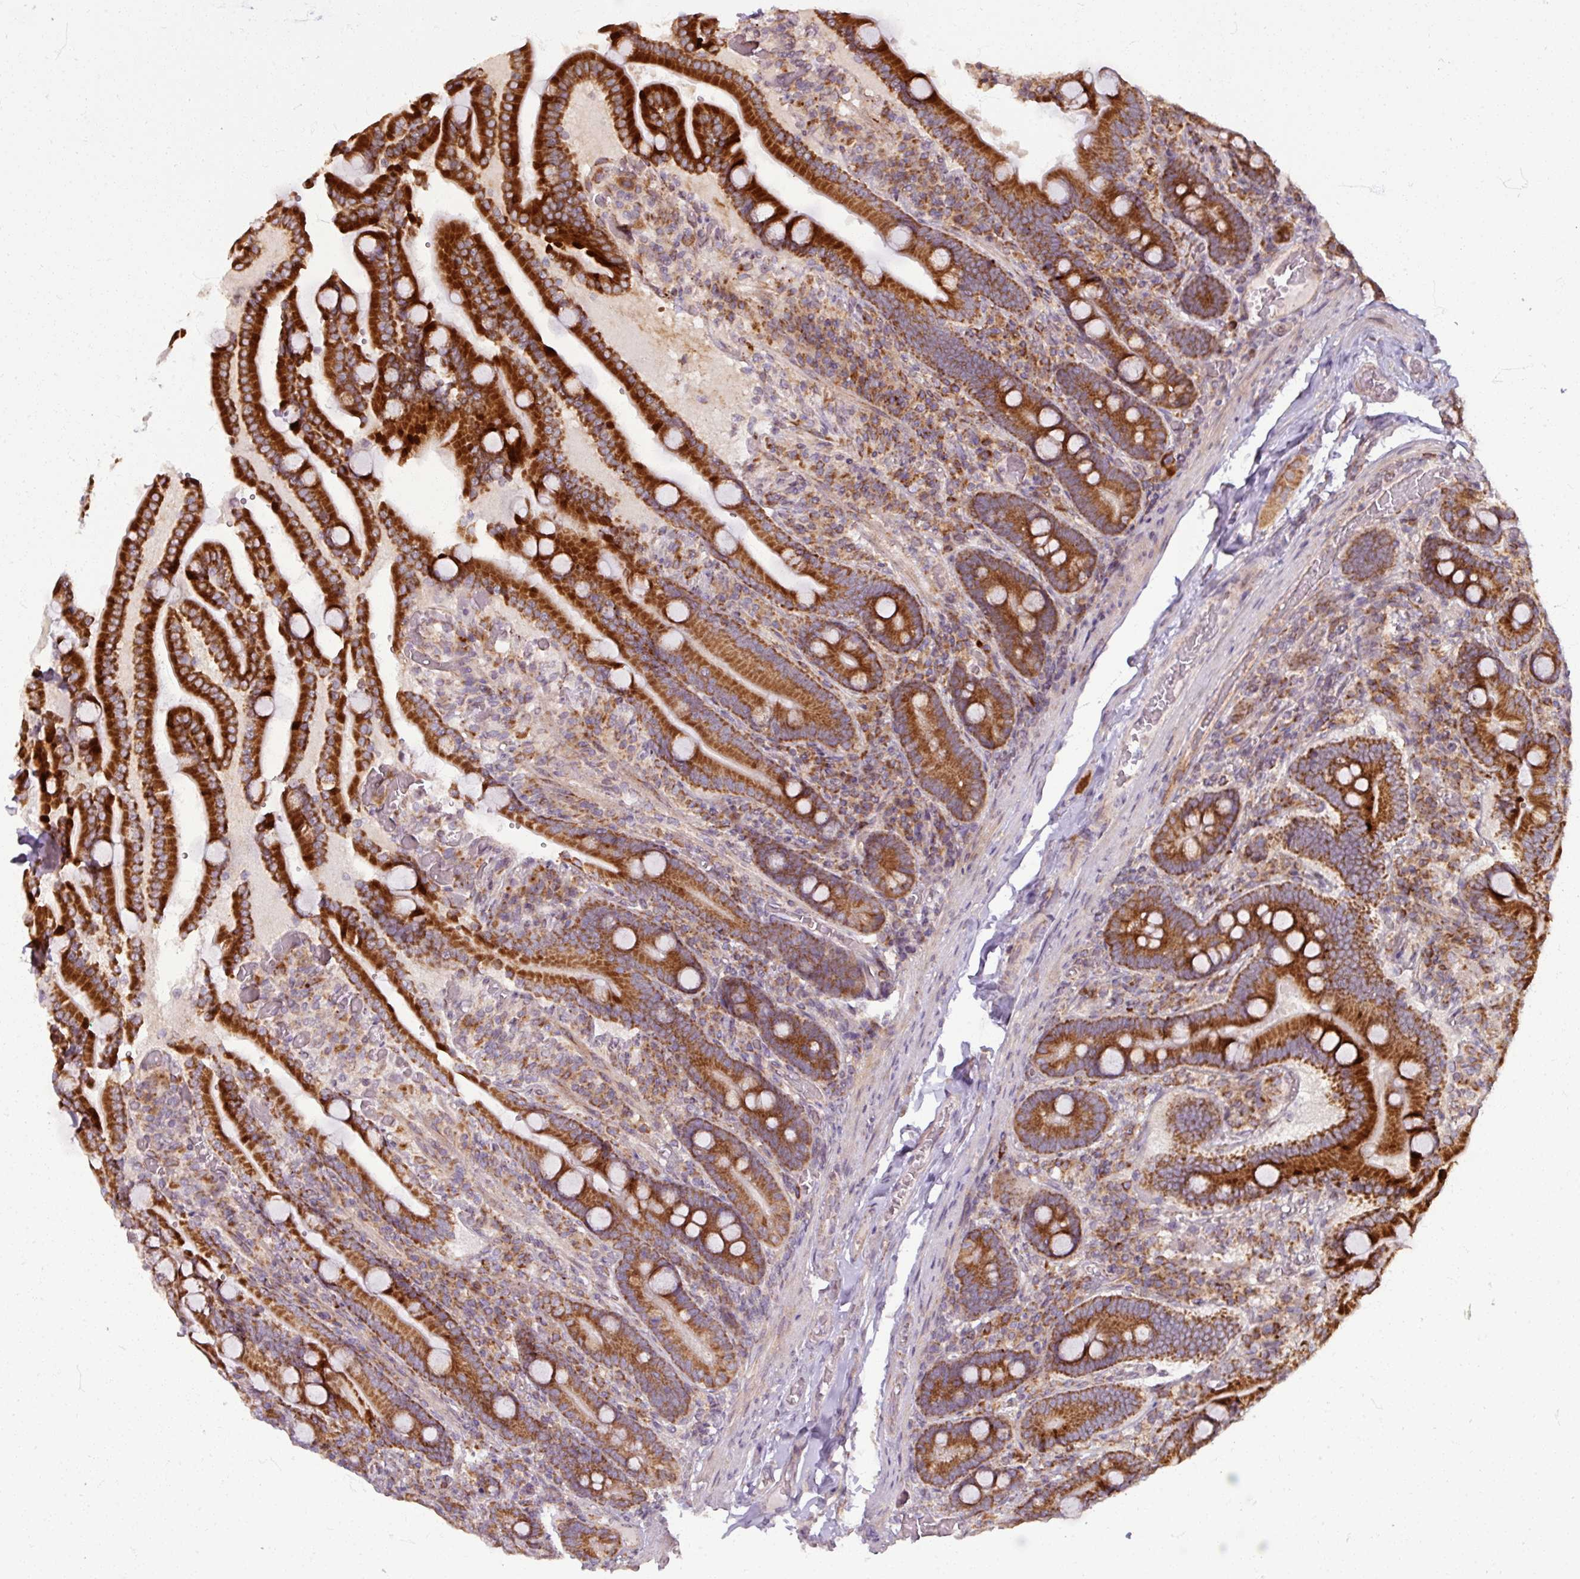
{"staining": {"intensity": "strong", "quantity": ">75%", "location": "cytoplasmic/membranous"}, "tissue": "duodenum", "cell_type": "Glandular cells", "image_type": "normal", "snomed": [{"axis": "morphology", "description": "Normal tissue, NOS"}, {"axis": "topography", "description": "Duodenum"}], "caption": "IHC (DAB (3,3'-diaminobenzidine)) staining of normal duodenum reveals strong cytoplasmic/membranous protein staining in about >75% of glandular cells. (IHC, brightfield microscopy, high magnification).", "gene": "MAGT1", "patient": {"sex": "female", "age": 62}}